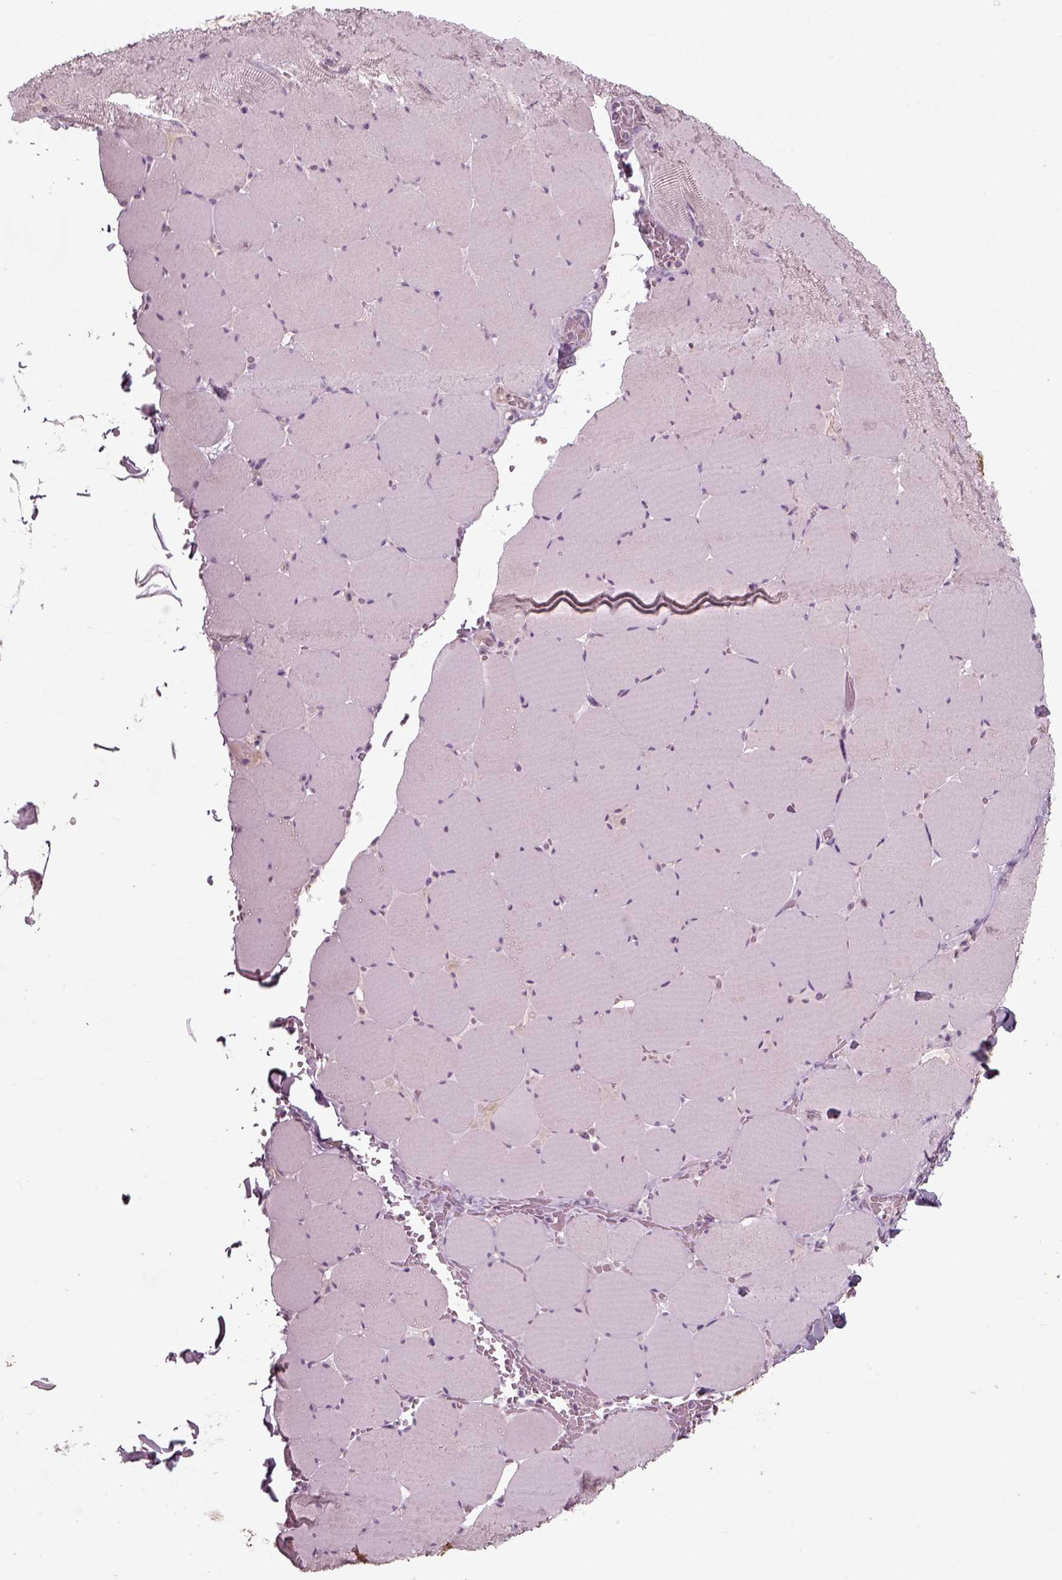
{"staining": {"intensity": "negative", "quantity": "none", "location": "none"}, "tissue": "skeletal muscle", "cell_type": "Myocytes", "image_type": "normal", "snomed": [{"axis": "morphology", "description": "Normal tissue, NOS"}, {"axis": "morphology", "description": "Malignant melanoma, Metastatic site"}, {"axis": "topography", "description": "Skeletal muscle"}], "caption": "Protein analysis of benign skeletal muscle demonstrates no significant staining in myocytes.", "gene": "RND2", "patient": {"sex": "male", "age": 50}}